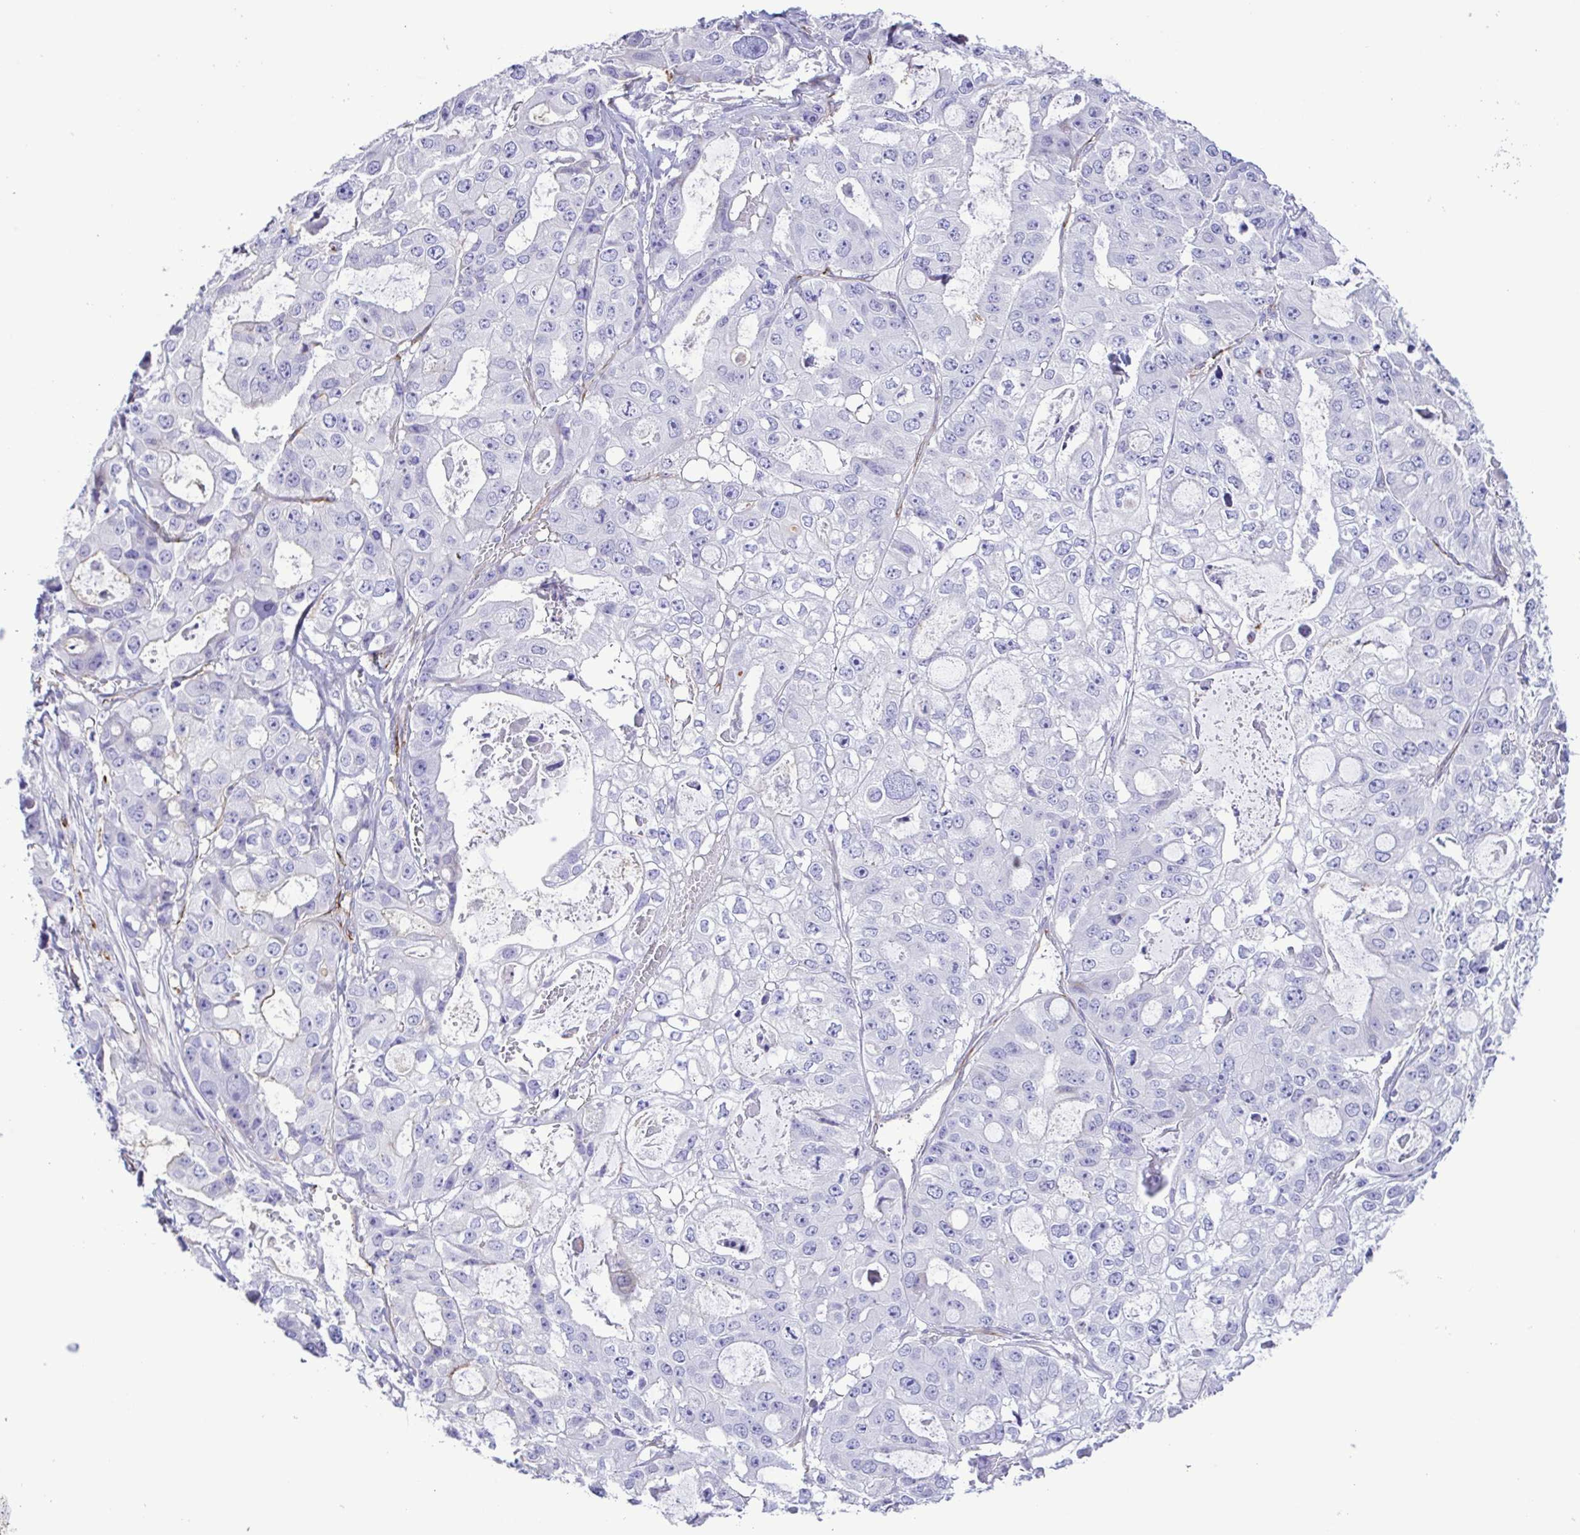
{"staining": {"intensity": "negative", "quantity": "none", "location": "none"}, "tissue": "ovarian cancer", "cell_type": "Tumor cells", "image_type": "cancer", "snomed": [{"axis": "morphology", "description": "Cystadenocarcinoma, serous, NOS"}, {"axis": "topography", "description": "Ovary"}], "caption": "Image shows no protein expression in tumor cells of serous cystadenocarcinoma (ovarian) tissue.", "gene": "FLT1", "patient": {"sex": "female", "age": 56}}